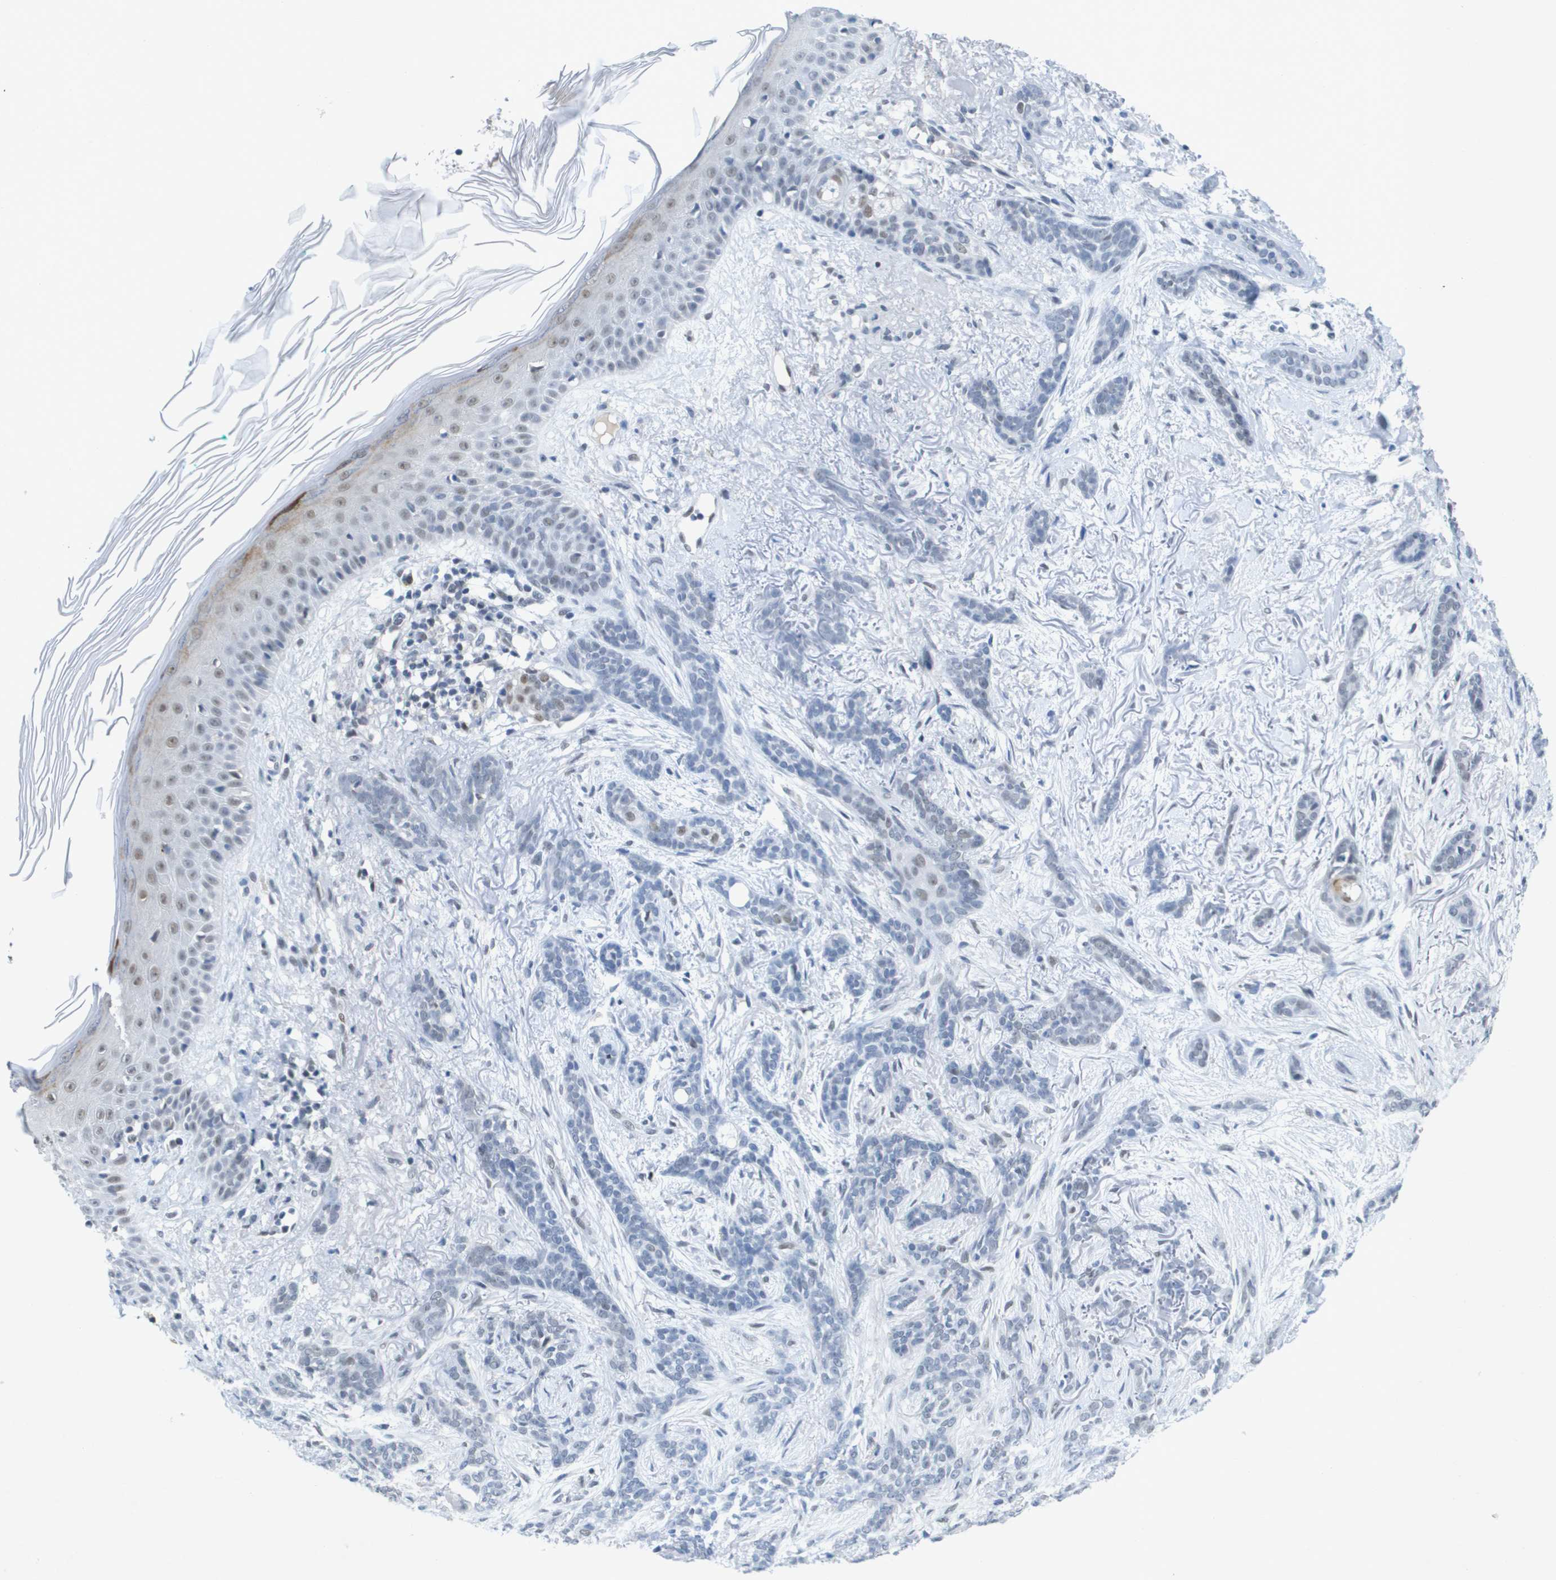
{"staining": {"intensity": "weak", "quantity": "<25%", "location": "nuclear"}, "tissue": "skin cancer", "cell_type": "Tumor cells", "image_type": "cancer", "snomed": [{"axis": "morphology", "description": "Basal cell carcinoma"}, {"axis": "morphology", "description": "Adnexal tumor, benign"}, {"axis": "topography", "description": "Skin"}], "caption": "A photomicrograph of human skin benign adnexal tumor is negative for staining in tumor cells.", "gene": "TP53RK", "patient": {"sex": "female", "age": 42}}